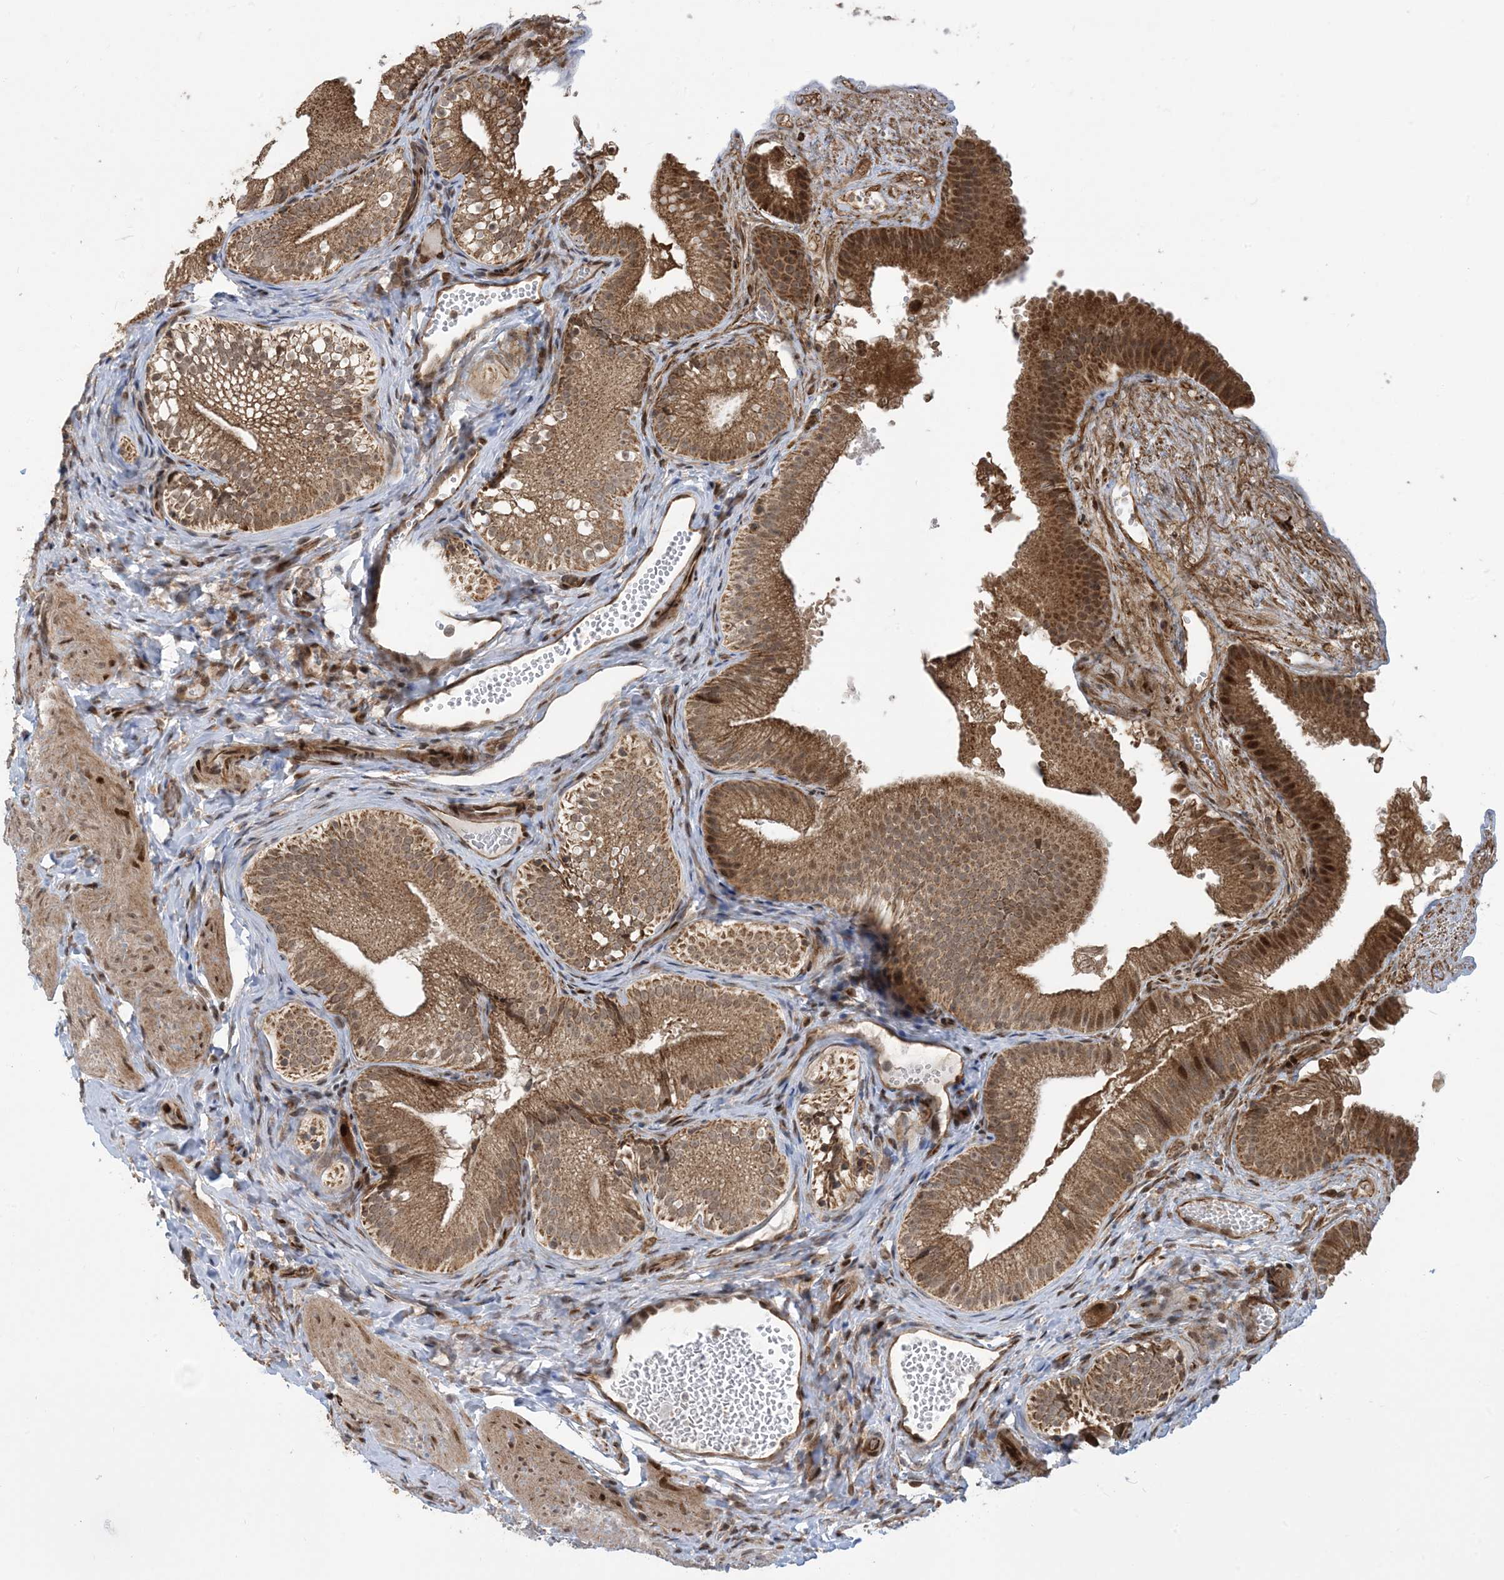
{"staining": {"intensity": "strong", "quantity": ">75%", "location": "cytoplasmic/membranous,nuclear"}, "tissue": "gallbladder", "cell_type": "Glandular cells", "image_type": "normal", "snomed": [{"axis": "morphology", "description": "Normal tissue, NOS"}, {"axis": "topography", "description": "Gallbladder"}], "caption": "About >75% of glandular cells in unremarkable human gallbladder show strong cytoplasmic/membranous,nuclear protein expression as visualized by brown immunohistochemical staining.", "gene": "FAM9B", "patient": {"sex": "female", "age": 30}}